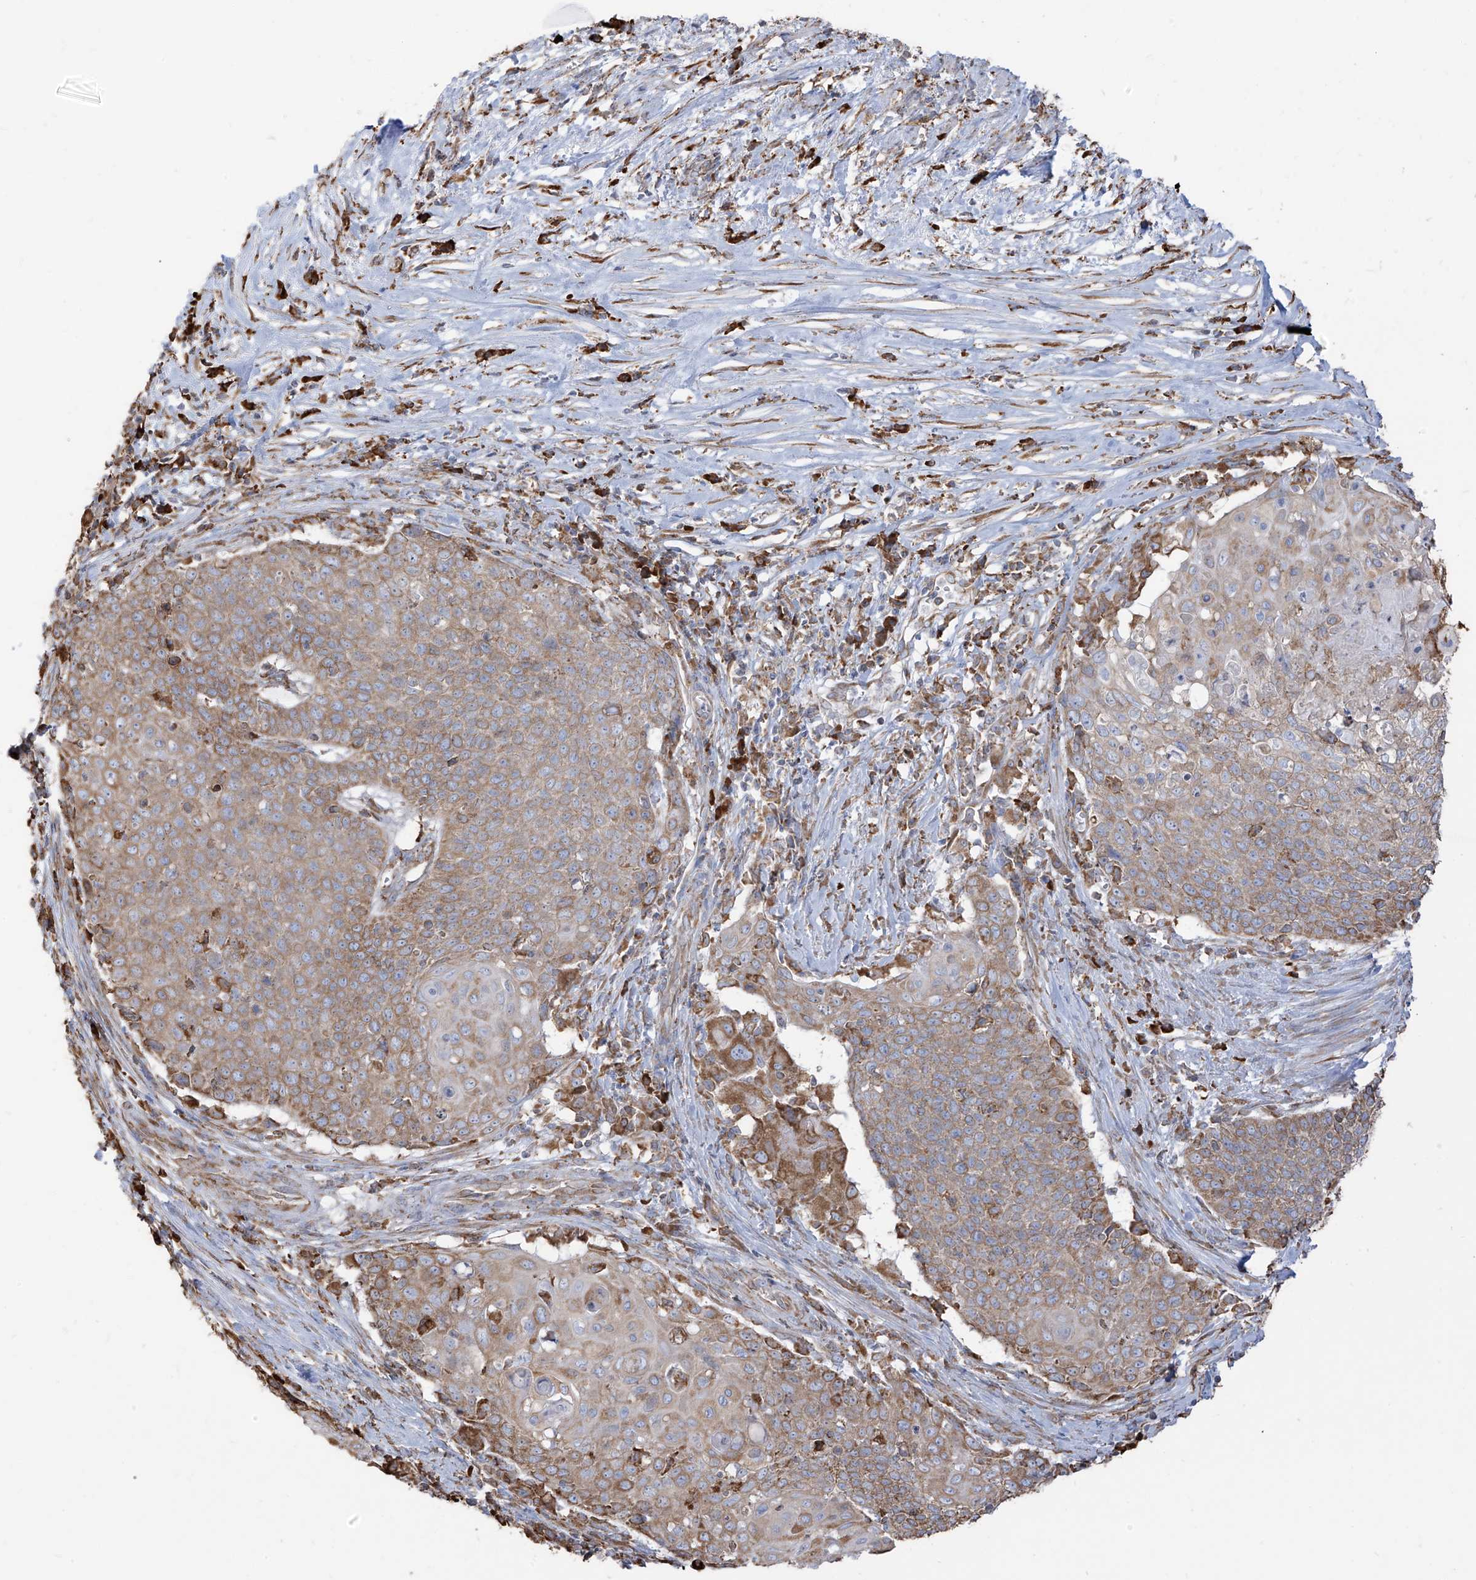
{"staining": {"intensity": "moderate", "quantity": "<25%", "location": "cytoplasmic/membranous"}, "tissue": "cervical cancer", "cell_type": "Tumor cells", "image_type": "cancer", "snomed": [{"axis": "morphology", "description": "Squamous cell carcinoma, NOS"}, {"axis": "topography", "description": "Cervix"}], "caption": "Cervical squamous cell carcinoma stained with immunohistochemistry (IHC) displays moderate cytoplasmic/membranous positivity in approximately <25% of tumor cells.", "gene": "PDIA6", "patient": {"sex": "female", "age": 39}}